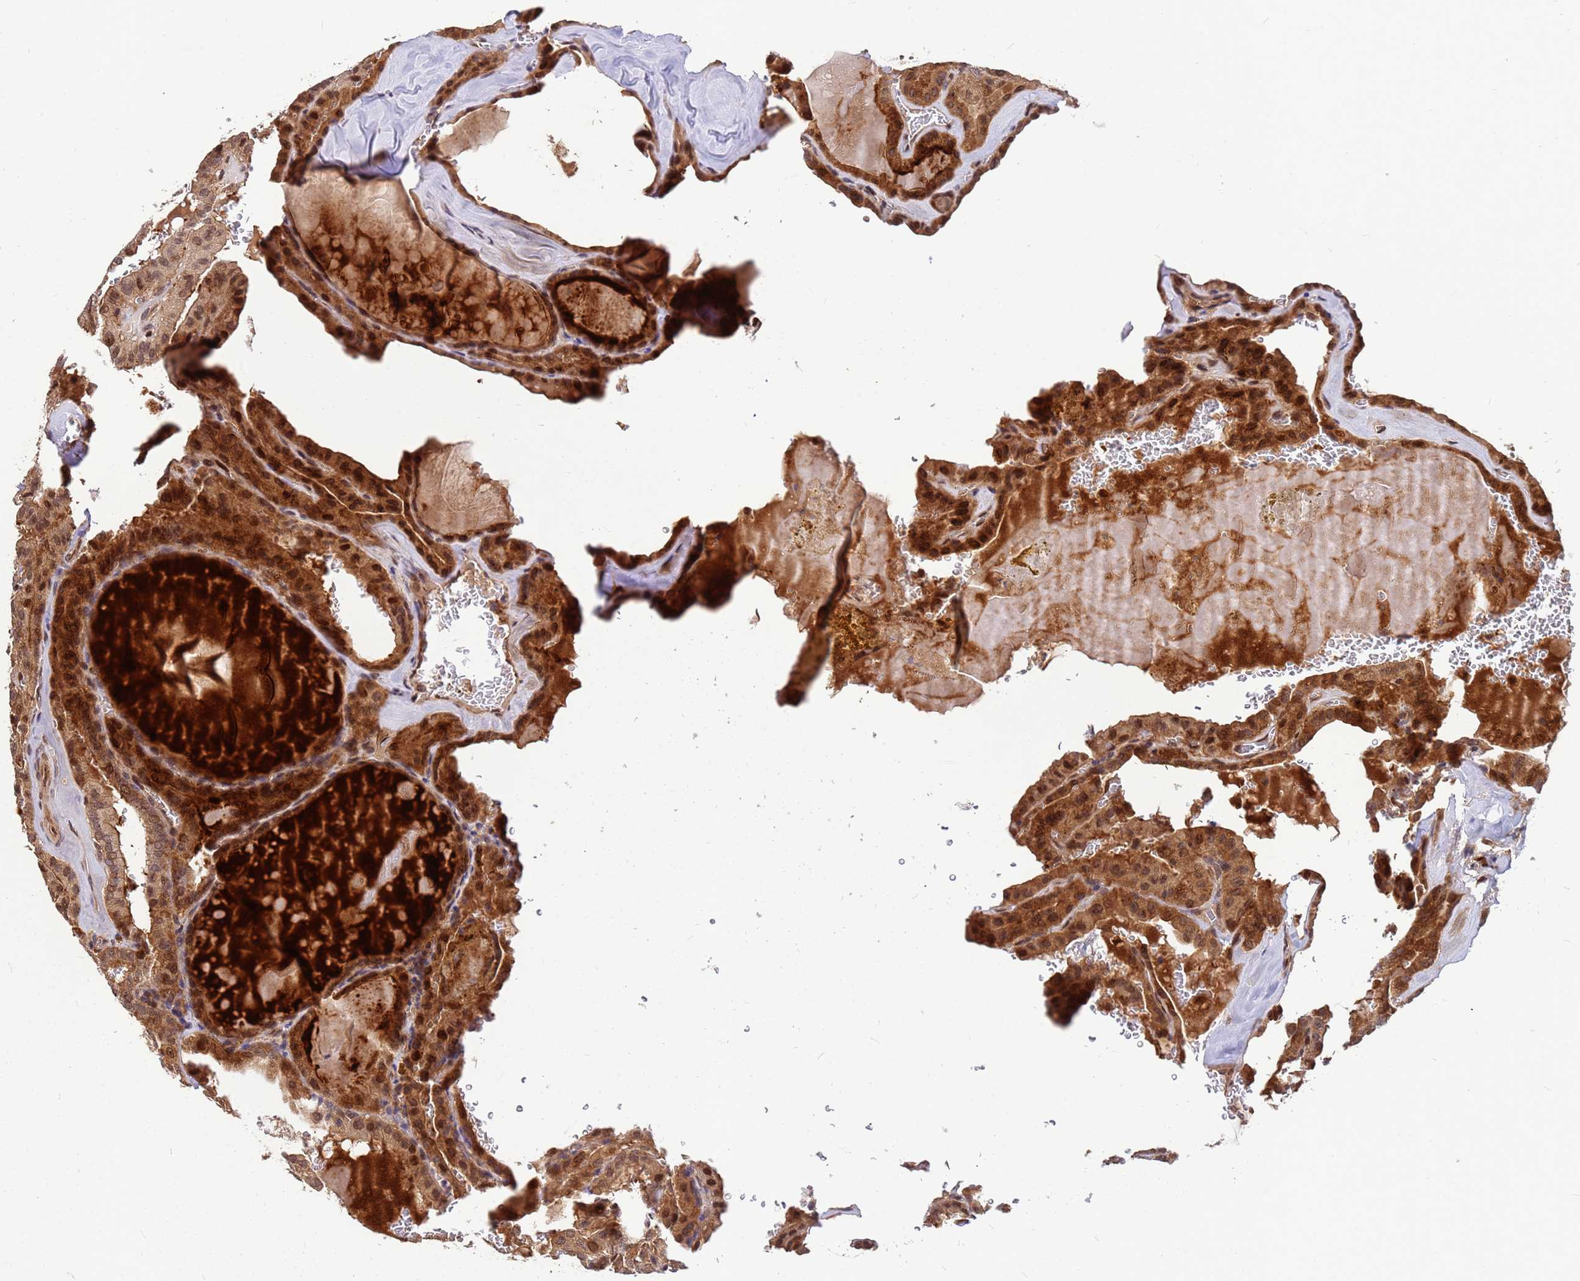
{"staining": {"intensity": "moderate", "quantity": ">75%", "location": "cytoplasmic/membranous,nuclear"}, "tissue": "thyroid cancer", "cell_type": "Tumor cells", "image_type": "cancer", "snomed": [{"axis": "morphology", "description": "Papillary adenocarcinoma, NOS"}, {"axis": "topography", "description": "Thyroid gland"}], "caption": "A histopathology image showing moderate cytoplasmic/membranous and nuclear expression in about >75% of tumor cells in thyroid cancer (papillary adenocarcinoma), as visualized by brown immunohistochemical staining.", "gene": "DUS4L", "patient": {"sex": "male", "age": 52}}